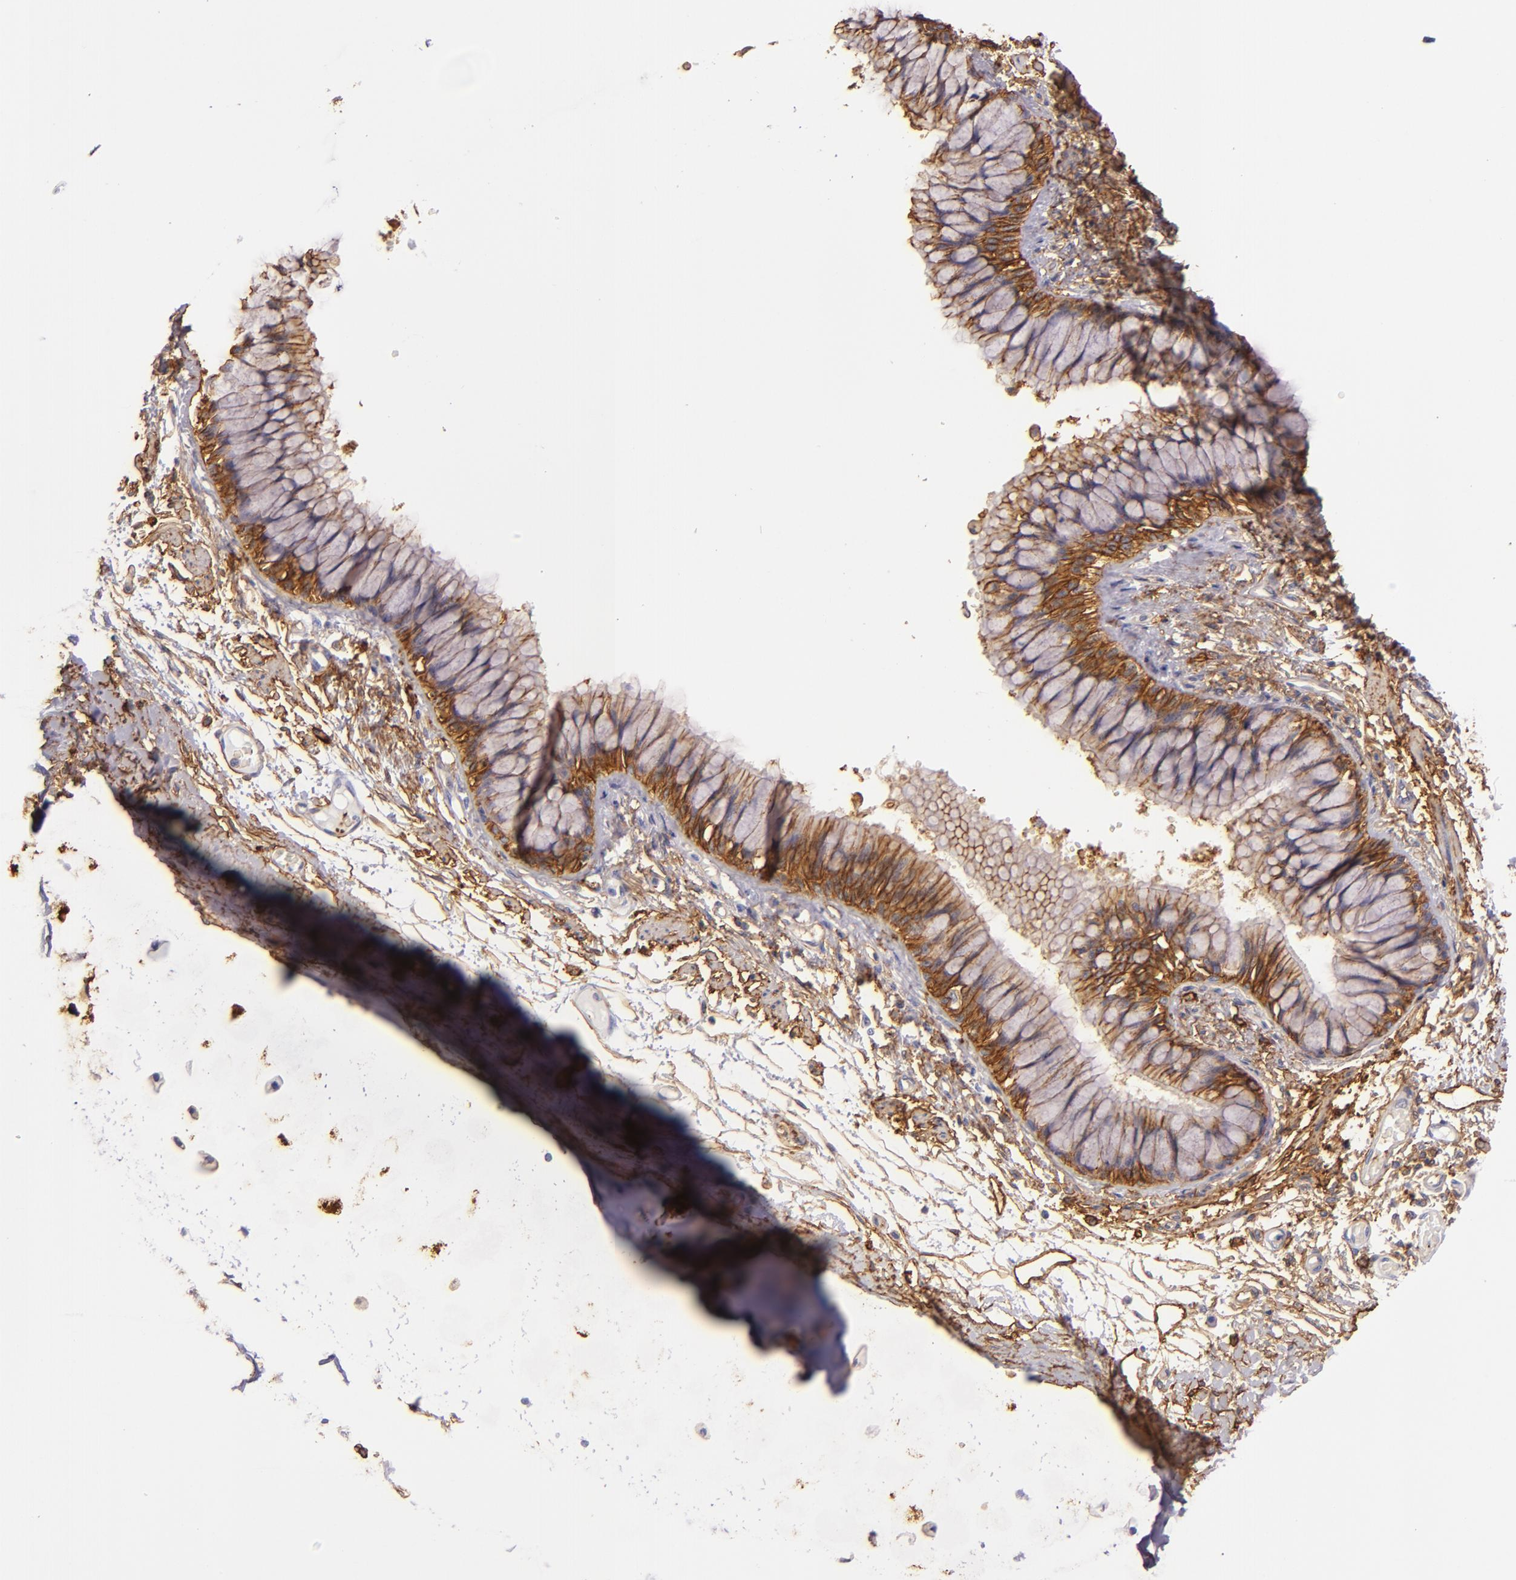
{"staining": {"intensity": "moderate", "quantity": ">75%", "location": "cytoplasmic/membranous"}, "tissue": "bronchus", "cell_type": "Respiratory epithelial cells", "image_type": "normal", "snomed": [{"axis": "morphology", "description": "Normal tissue, NOS"}, {"axis": "topography", "description": "Cartilage tissue"}, {"axis": "topography", "description": "Bronchus"}, {"axis": "topography", "description": "Lung"}, {"axis": "topography", "description": "Peripheral nerve tissue"}], "caption": "An immunohistochemistry micrograph of normal tissue is shown. Protein staining in brown shows moderate cytoplasmic/membranous positivity in bronchus within respiratory epithelial cells. Immunohistochemistry stains the protein in brown and the nuclei are stained blue.", "gene": "CD9", "patient": {"sex": "female", "age": 49}}